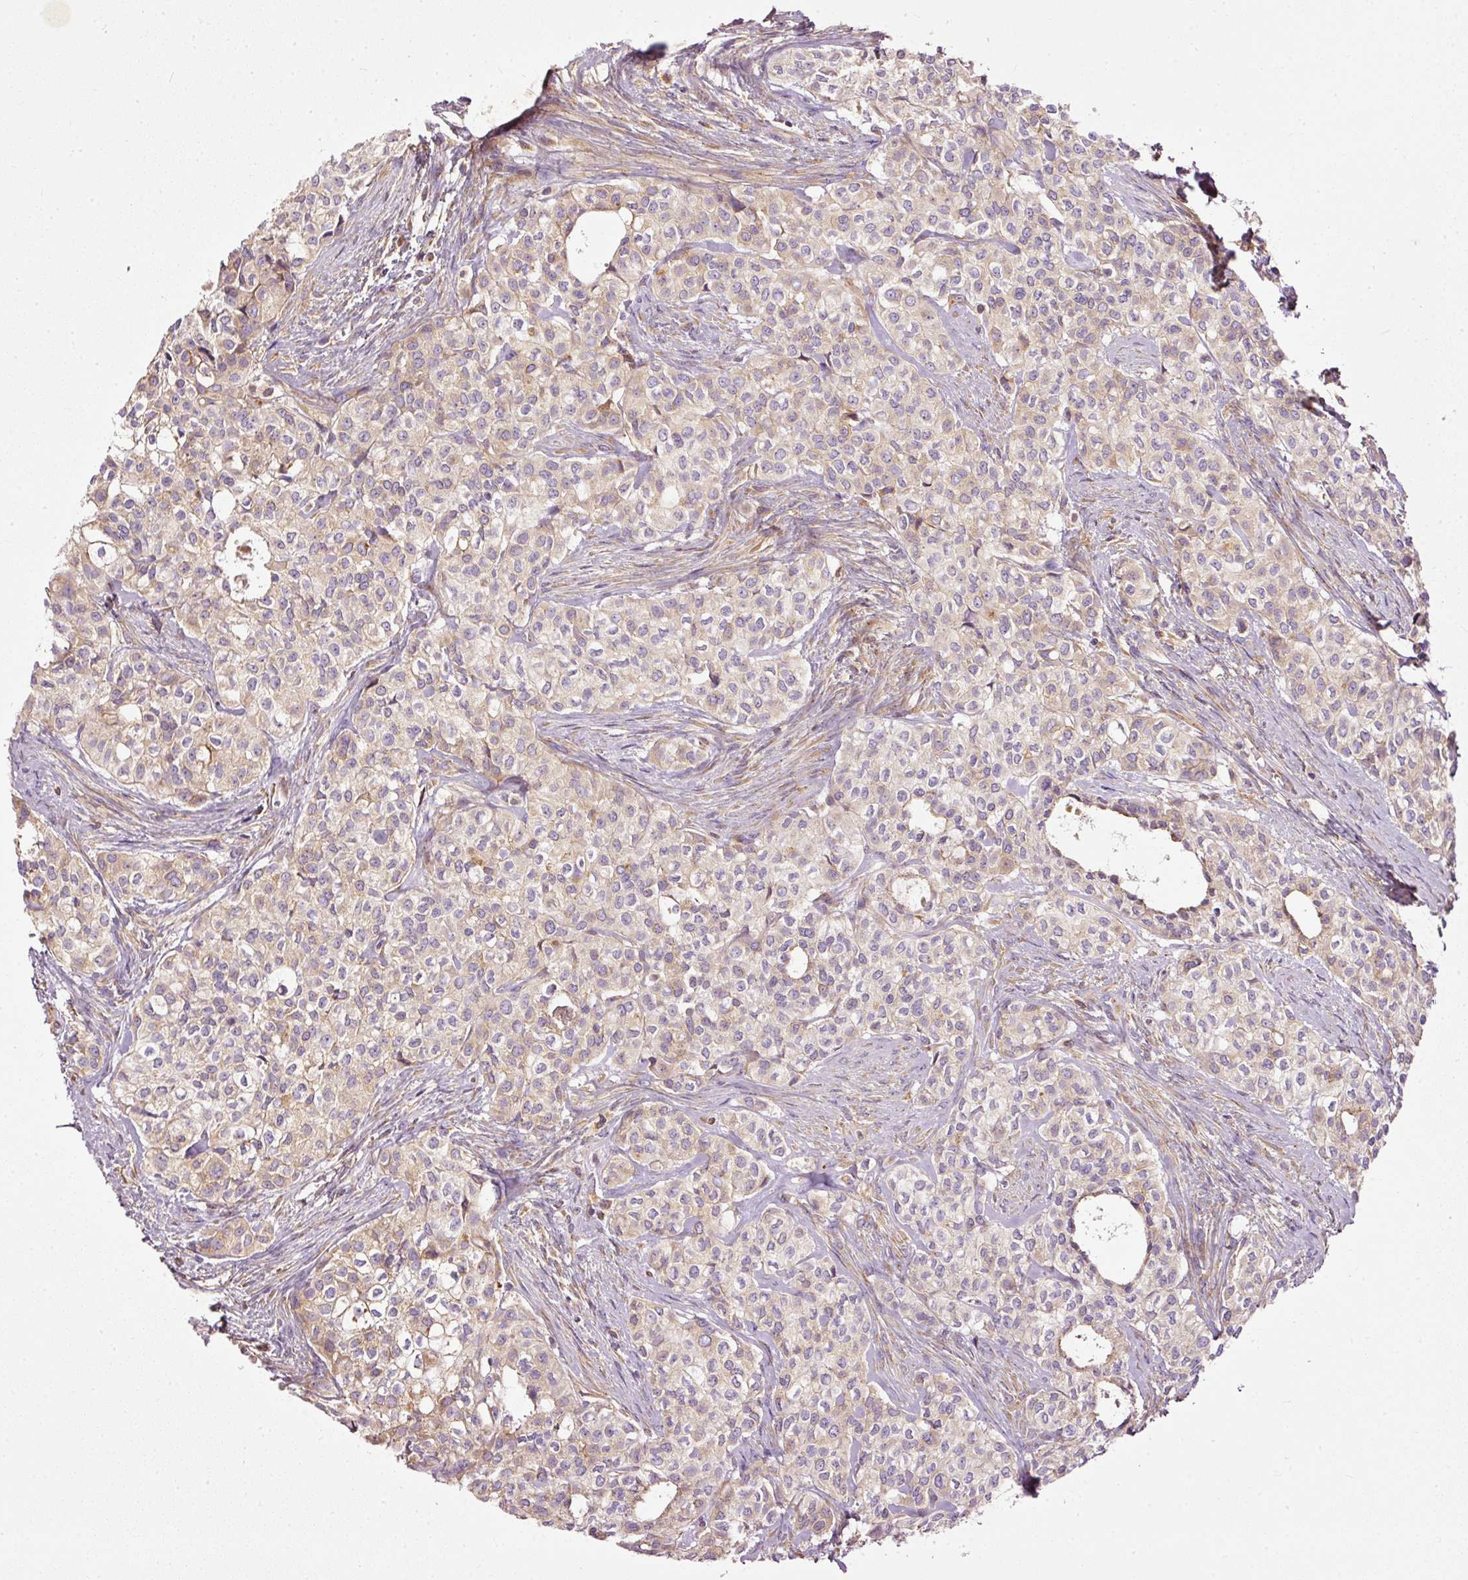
{"staining": {"intensity": "moderate", "quantity": "<25%", "location": "cytoplasmic/membranous"}, "tissue": "head and neck cancer", "cell_type": "Tumor cells", "image_type": "cancer", "snomed": [{"axis": "morphology", "description": "Adenocarcinoma, NOS"}, {"axis": "topography", "description": "Head-Neck"}], "caption": "The immunohistochemical stain shows moderate cytoplasmic/membranous positivity in tumor cells of head and neck adenocarcinoma tissue. Immunohistochemistry (ihc) stains the protein of interest in brown and the nuclei are stained blue.", "gene": "PAQR9", "patient": {"sex": "male", "age": 81}}